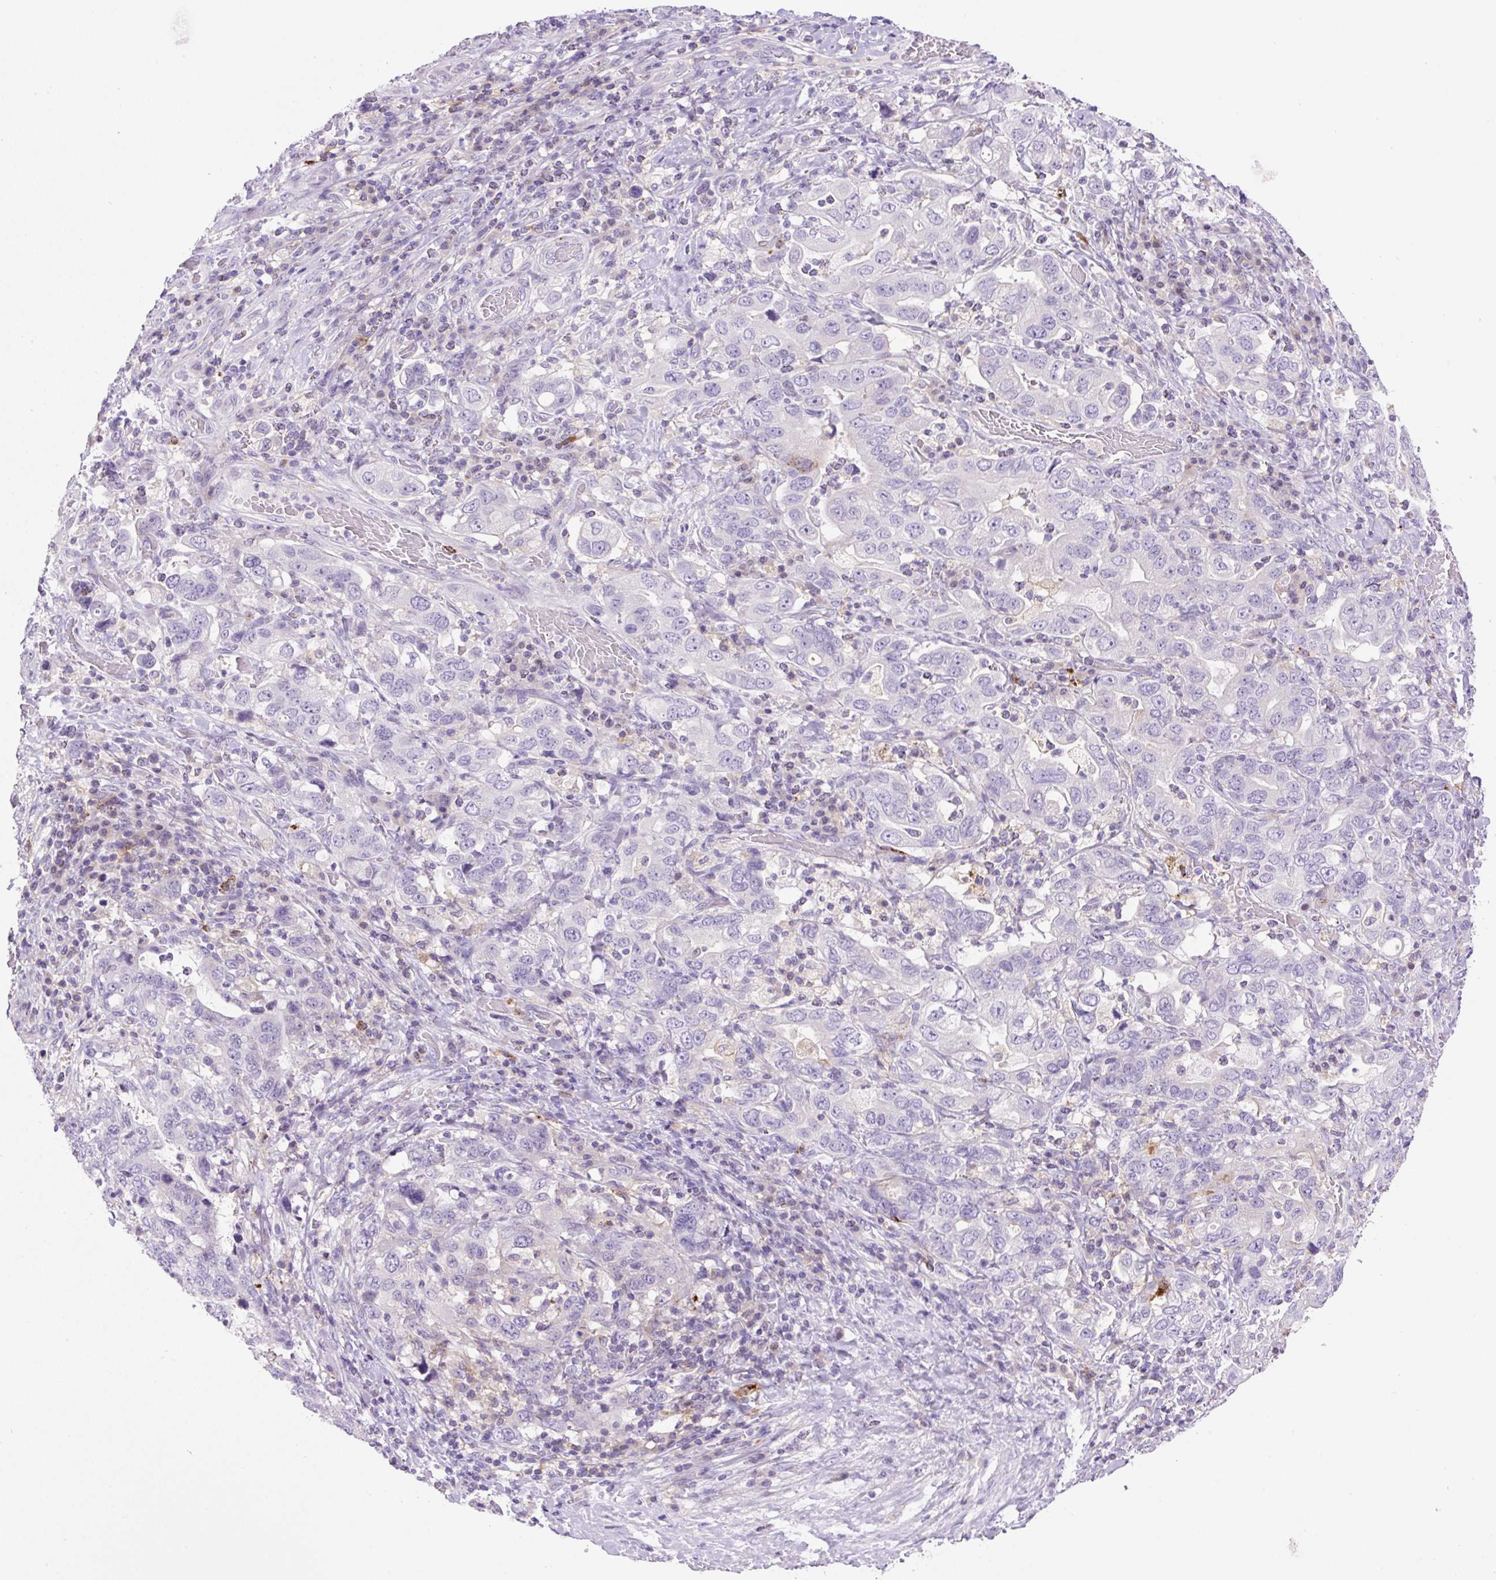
{"staining": {"intensity": "negative", "quantity": "none", "location": "none"}, "tissue": "stomach cancer", "cell_type": "Tumor cells", "image_type": "cancer", "snomed": [{"axis": "morphology", "description": "Adenocarcinoma, NOS"}, {"axis": "topography", "description": "Stomach, upper"}, {"axis": "topography", "description": "Stomach"}], "caption": "Stomach cancer was stained to show a protein in brown. There is no significant staining in tumor cells. (DAB immunohistochemistry (IHC) visualized using brightfield microscopy, high magnification).", "gene": "TDRD15", "patient": {"sex": "male", "age": 62}}